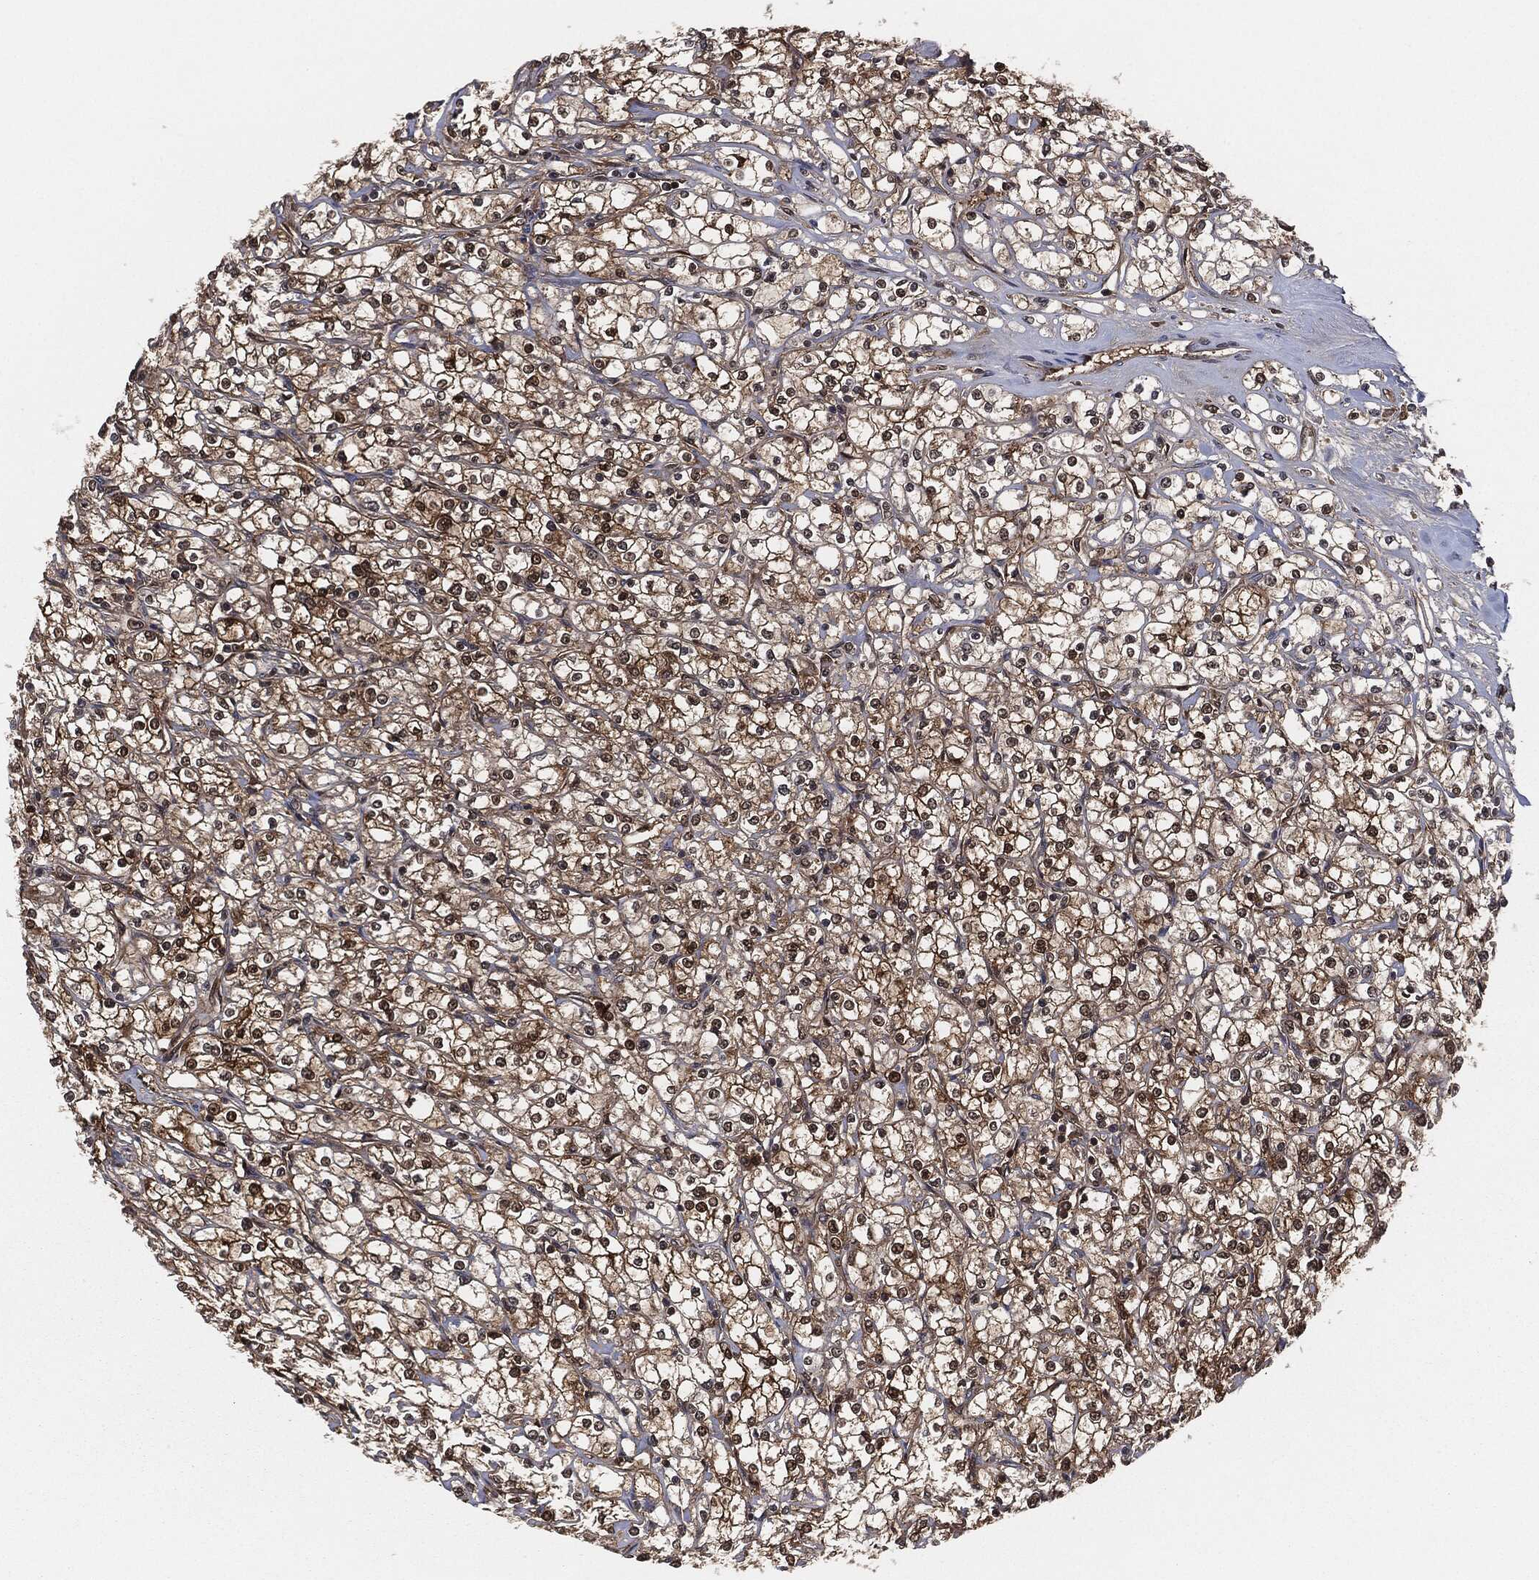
{"staining": {"intensity": "moderate", "quantity": ">75%", "location": "cytoplasmic/membranous,nuclear"}, "tissue": "renal cancer", "cell_type": "Tumor cells", "image_type": "cancer", "snomed": [{"axis": "morphology", "description": "Adenocarcinoma, NOS"}, {"axis": "topography", "description": "Kidney"}], "caption": "Moderate cytoplasmic/membranous and nuclear staining is identified in about >75% of tumor cells in adenocarcinoma (renal). (DAB = brown stain, brightfield microscopy at high magnification).", "gene": "CAPRIN2", "patient": {"sex": "male", "age": 67}}